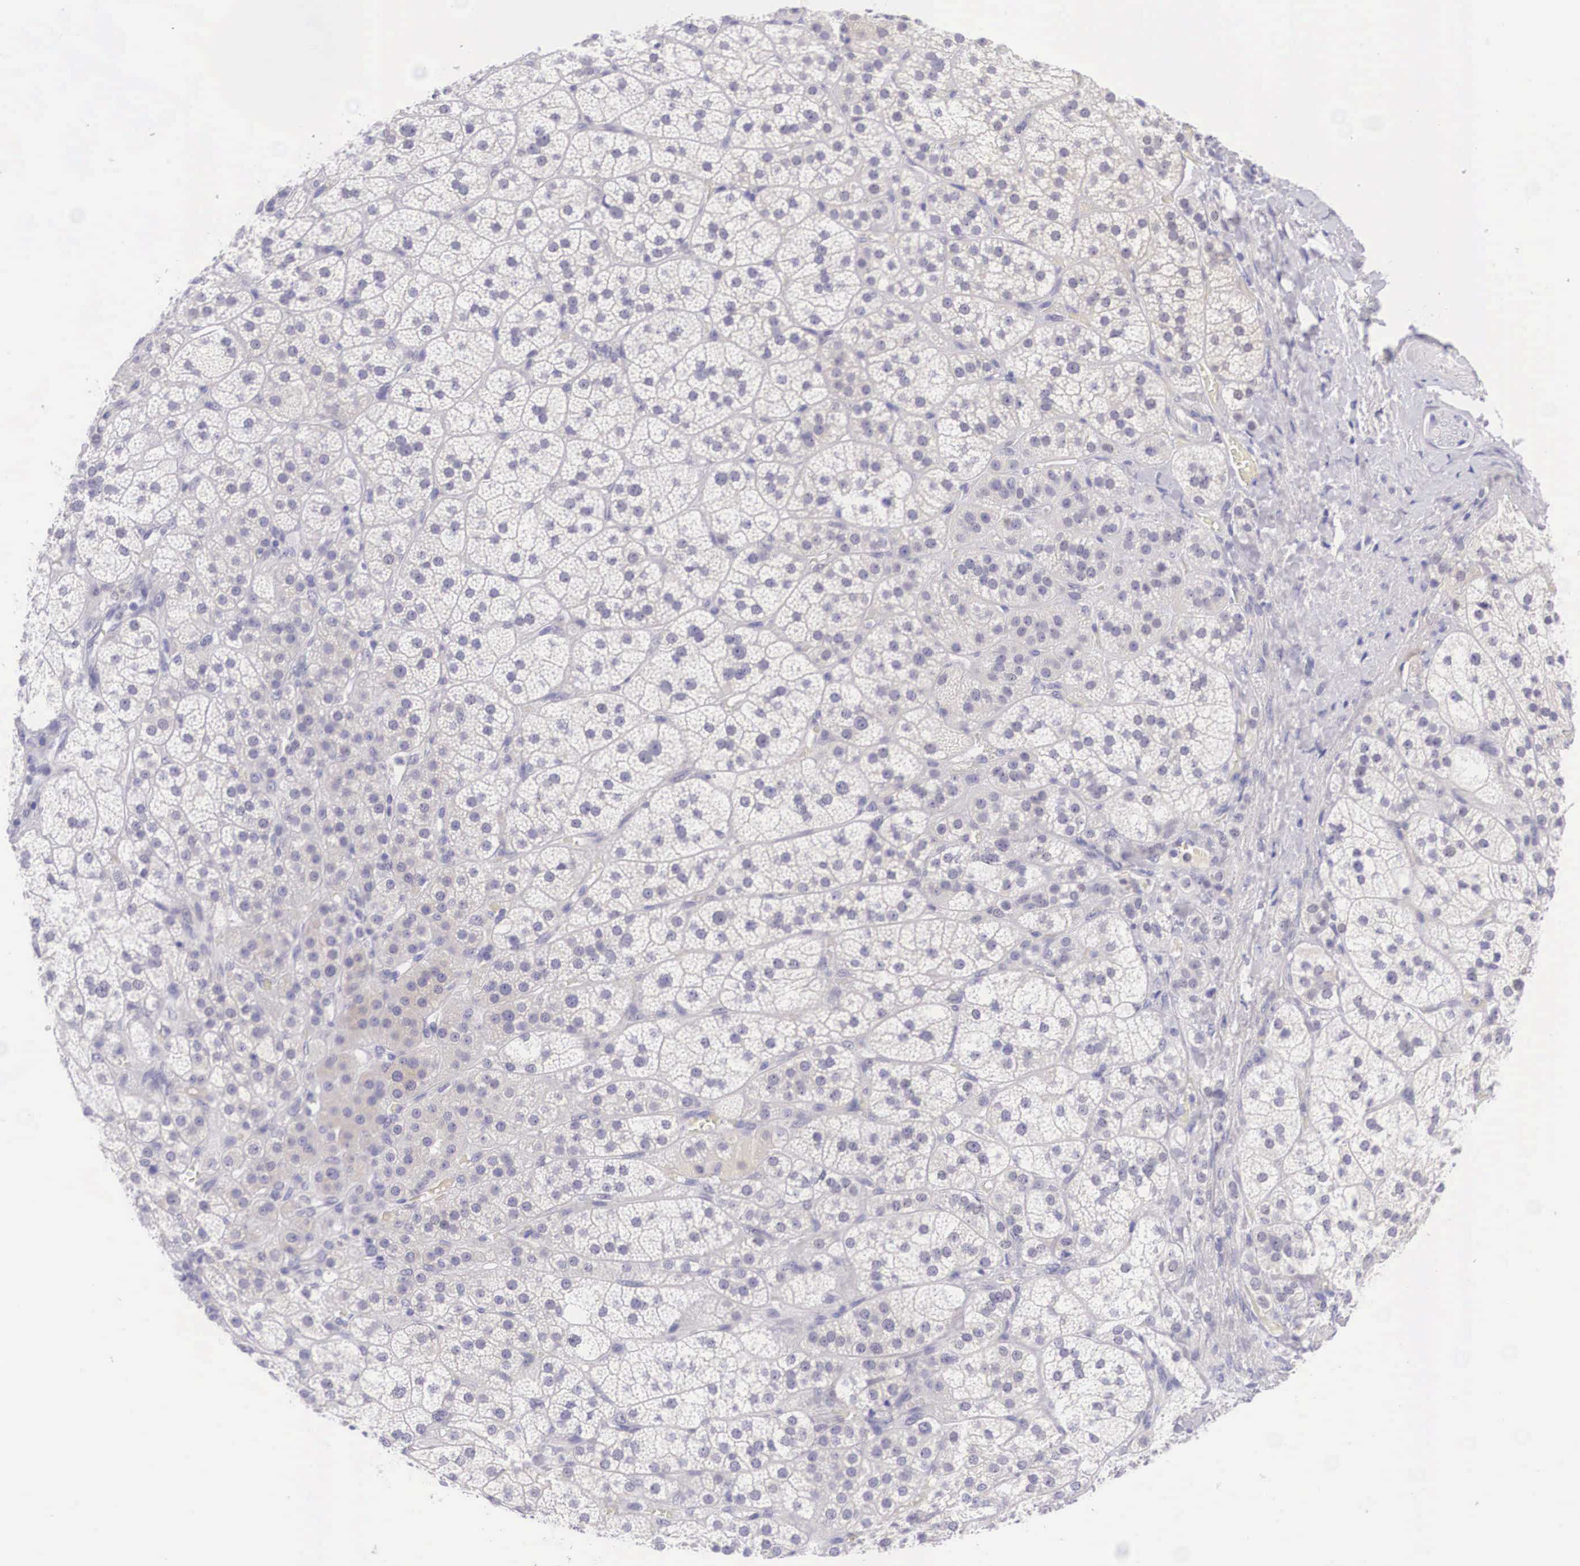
{"staining": {"intensity": "negative", "quantity": "none", "location": "none"}, "tissue": "adrenal gland", "cell_type": "Glandular cells", "image_type": "normal", "snomed": [{"axis": "morphology", "description": "Normal tissue, NOS"}, {"axis": "topography", "description": "Adrenal gland"}], "caption": "Adrenal gland was stained to show a protein in brown. There is no significant positivity in glandular cells. (DAB (3,3'-diaminobenzidine) IHC, high magnification).", "gene": "BCL6", "patient": {"sex": "female", "age": 60}}